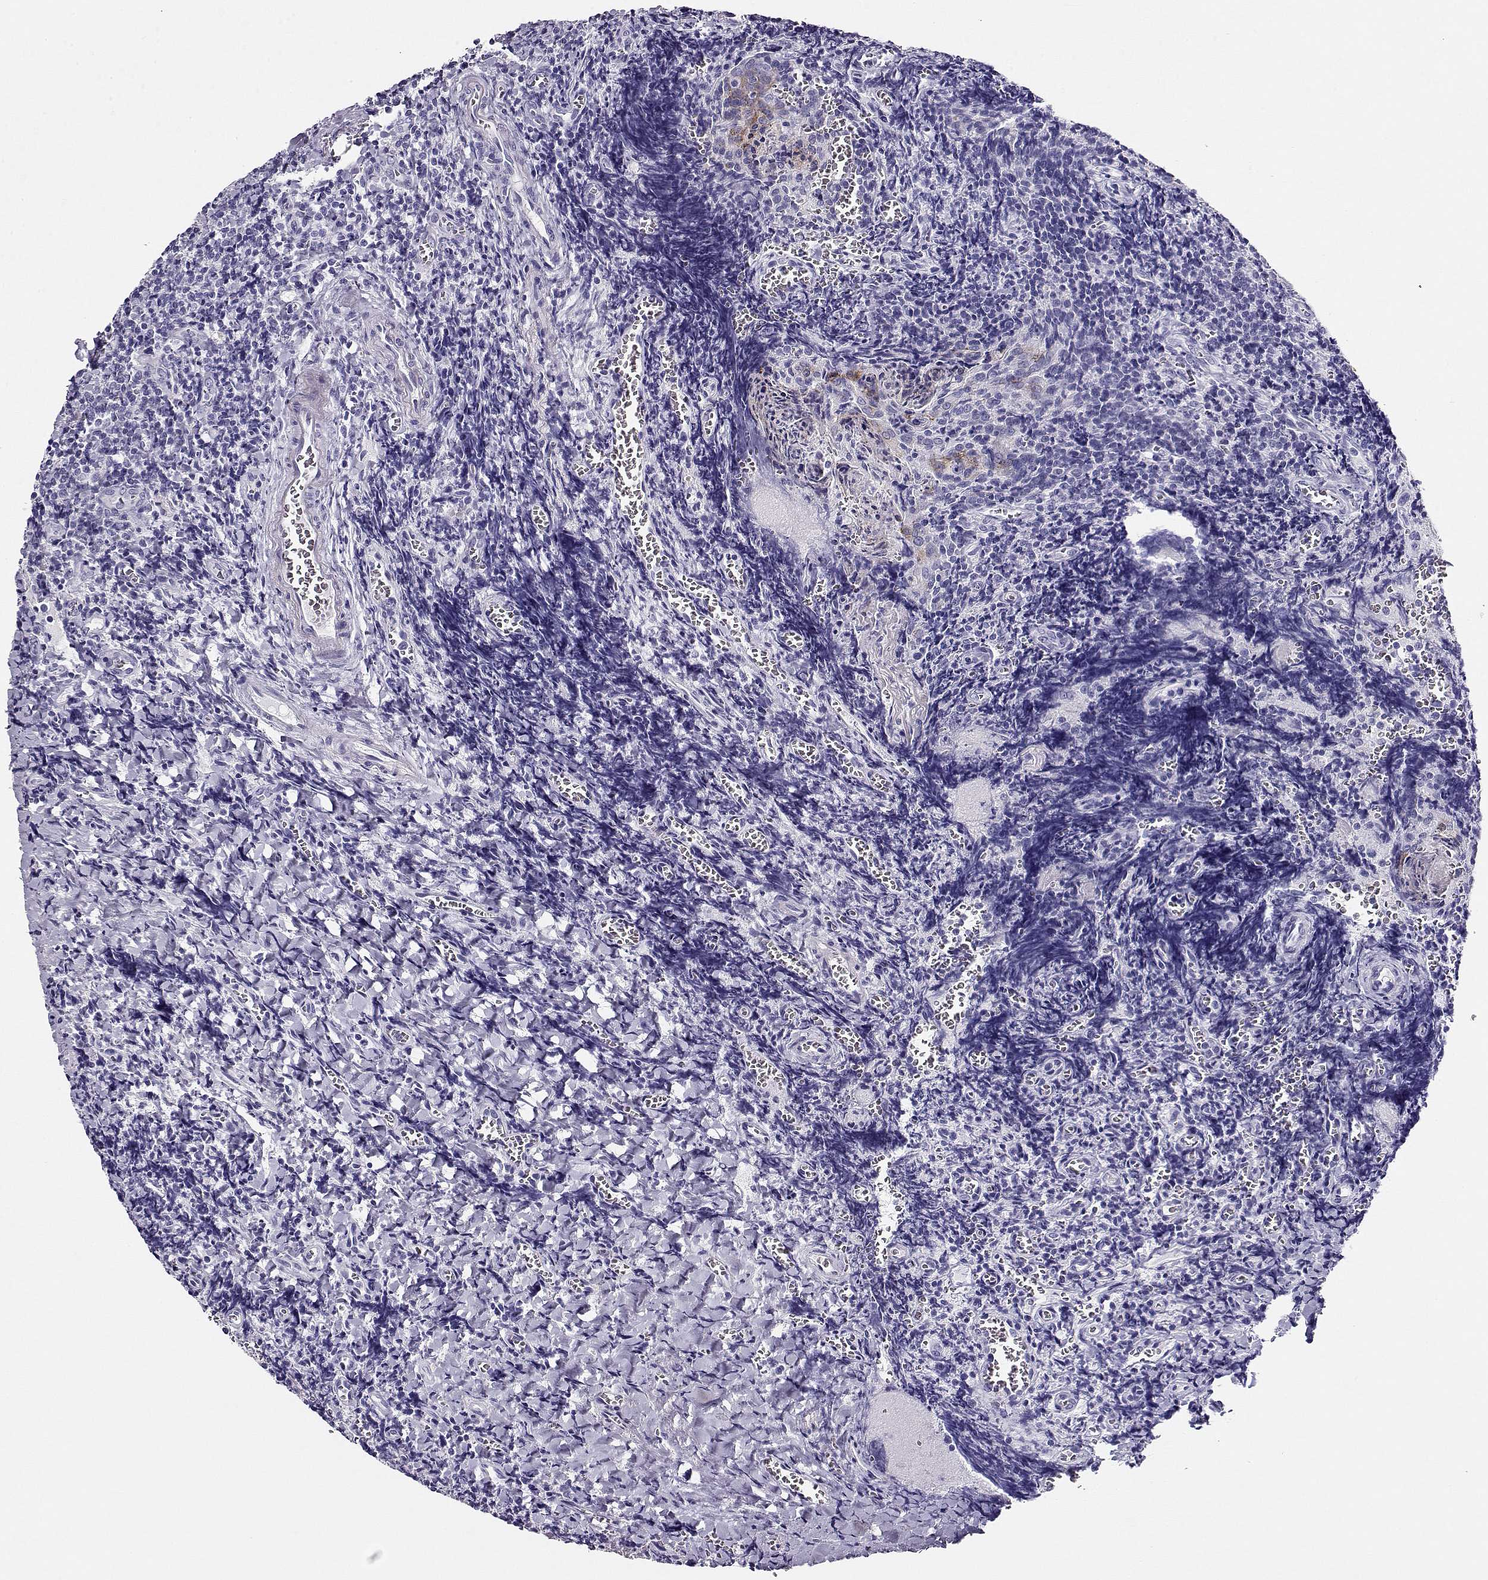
{"staining": {"intensity": "negative", "quantity": "none", "location": "none"}, "tissue": "tonsil", "cell_type": "Germinal center cells", "image_type": "normal", "snomed": [{"axis": "morphology", "description": "Normal tissue, NOS"}, {"axis": "morphology", "description": "Inflammation, NOS"}, {"axis": "topography", "description": "Tonsil"}], "caption": "This is a image of IHC staining of benign tonsil, which shows no positivity in germinal center cells.", "gene": "CRX", "patient": {"sex": "female", "age": 31}}